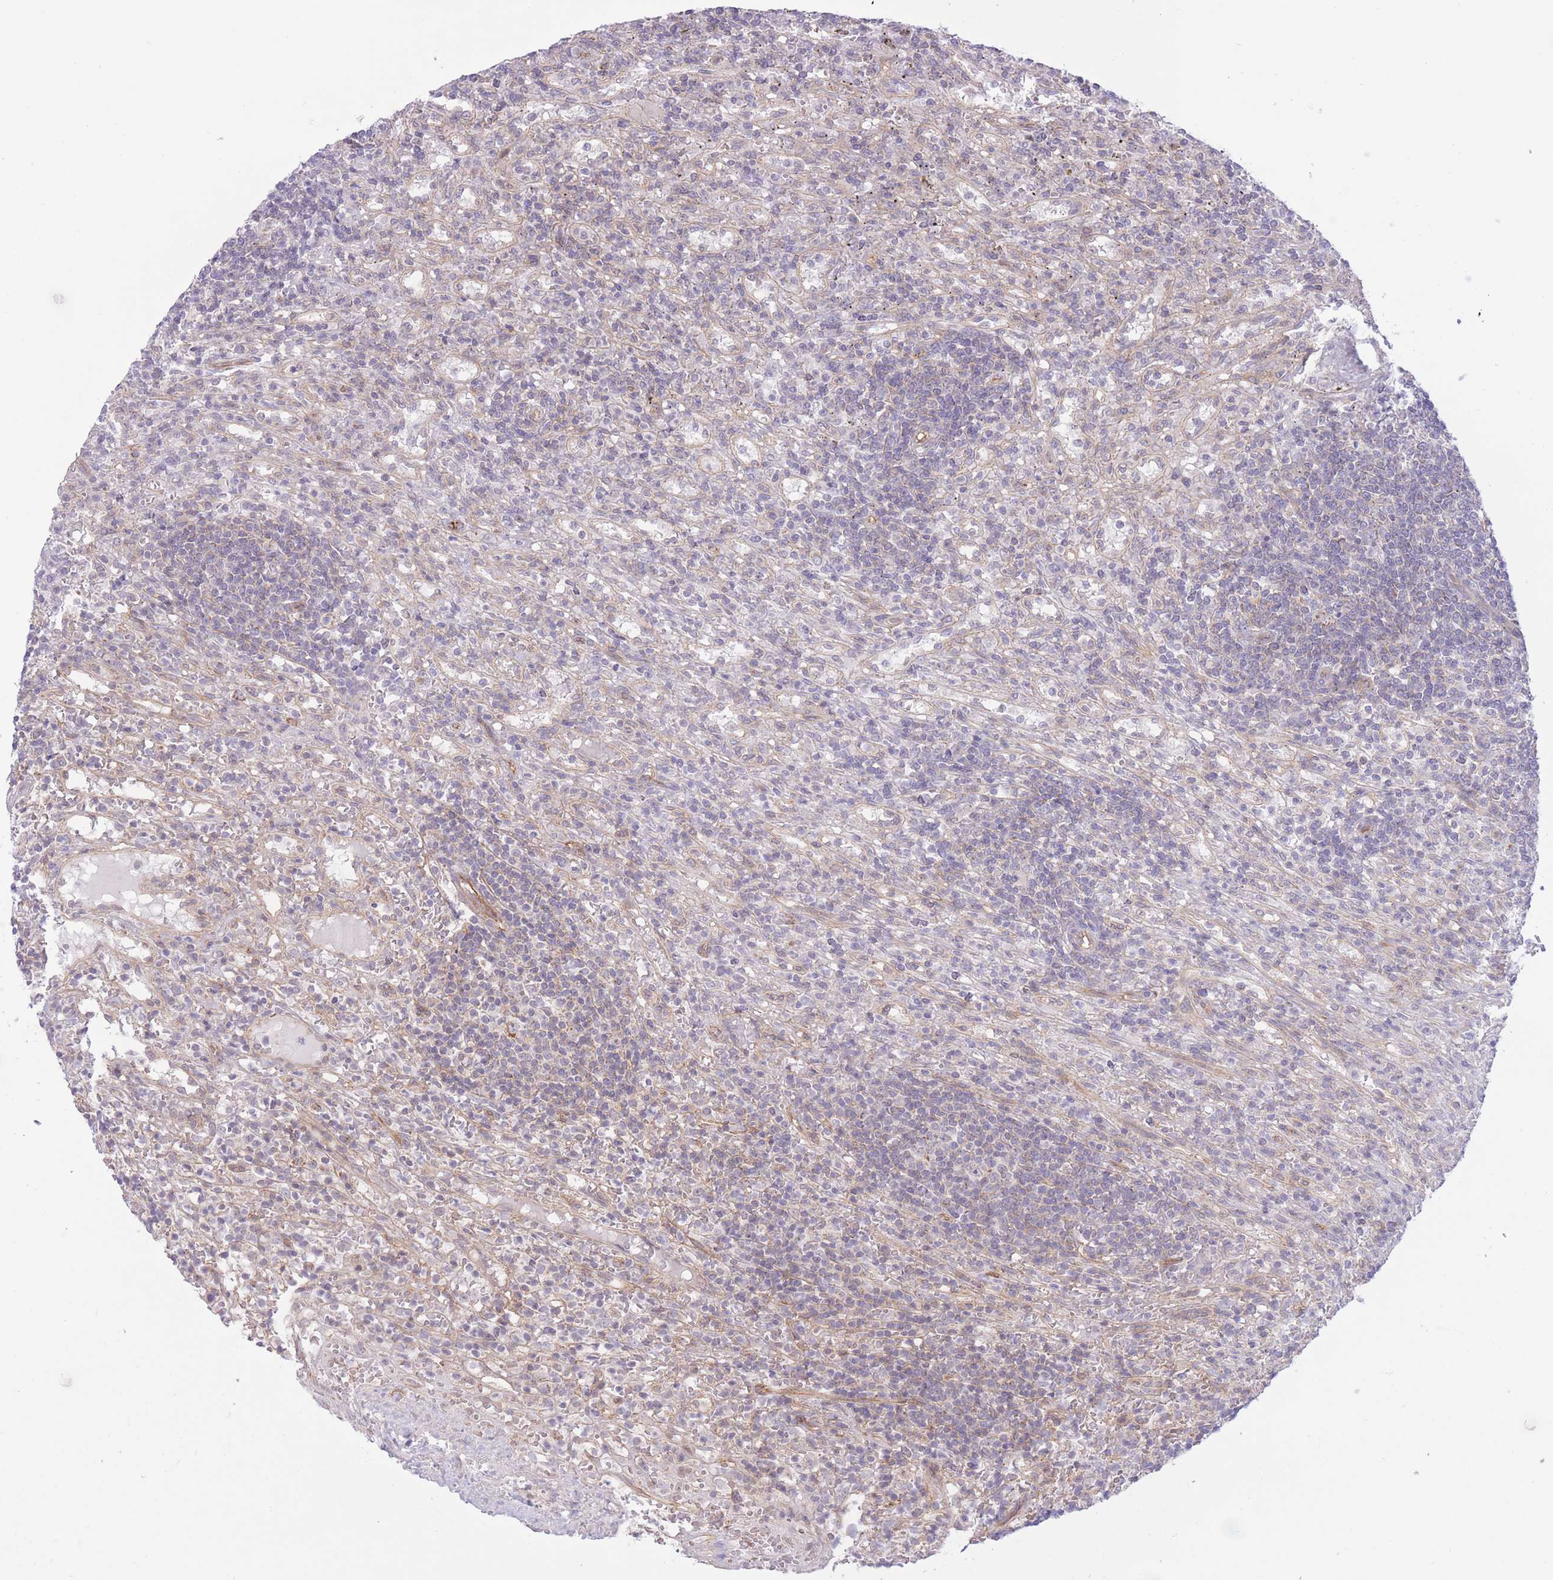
{"staining": {"intensity": "negative", "quantity": "none", "location": "none"}, "tissue": "lymphoma", "cell_type": "Tumor cells", "image_type": "cancer", "snomed": [{"axis": "morphology", "description": "Malignant lymphoma, non-Hodgkin's type, Low grade"}, {"axis": "topography", "description": "Spleen"}], "caption": "Protein analysis of malignant lymphoma, non-Hodgkin's type (low-grade) exhibits no significant expression in tumor cells.", "gene": "MRPS31", "patient": {"sex": "male", "age": 76}}